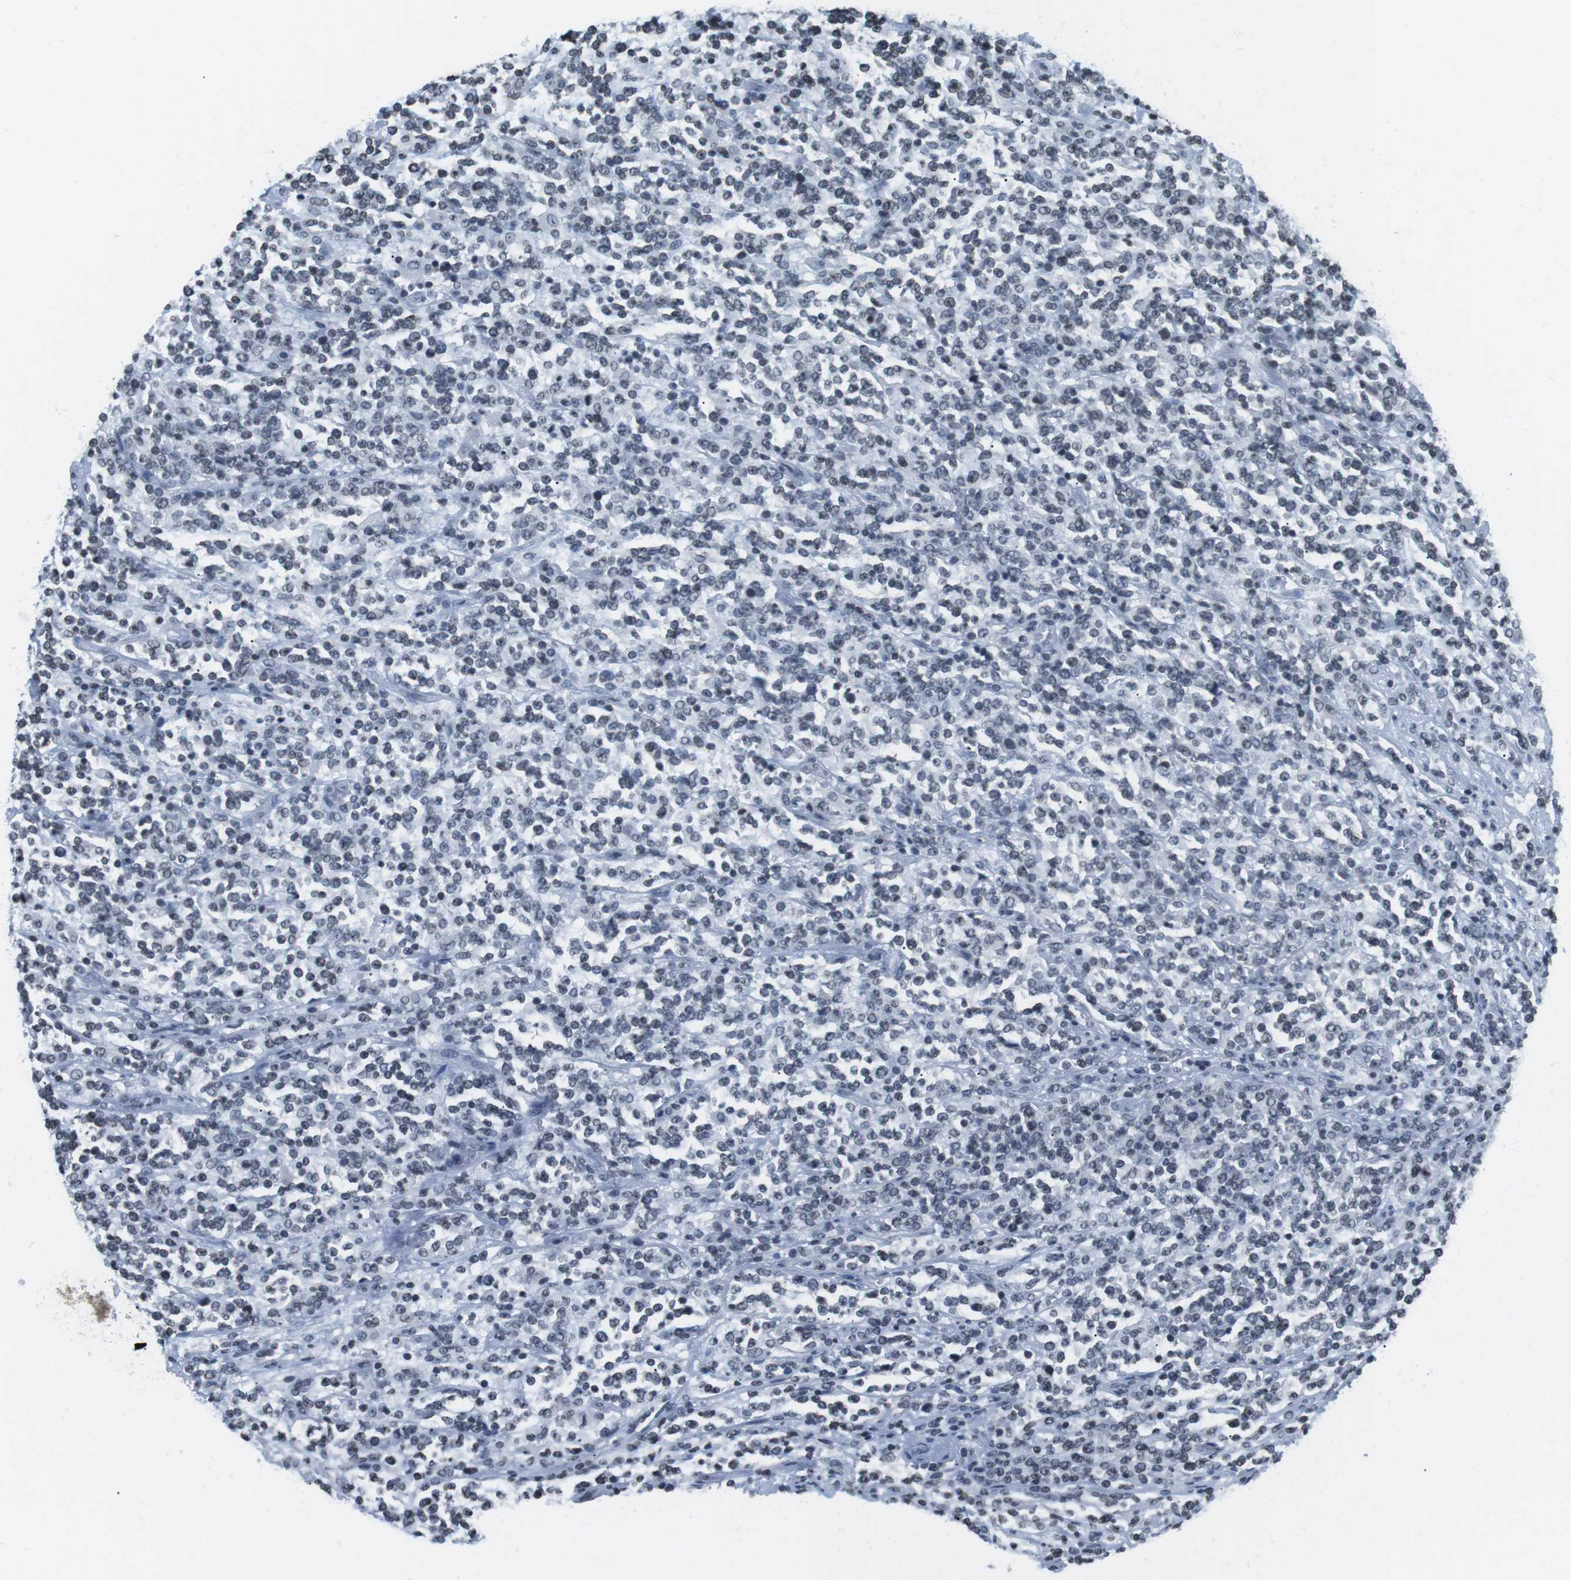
{"staining": {"intensity": "weak", "quantity": "<25%", "location": "nuclear"}, "tissue": "lymphoma", "cell_type": "Tumor cells", "image_type": "cancer", "snomed": [{"axis": "morphology", "description": "Malignant lymphoma, non-Hodgkin's type, High grade"}, {"axis": "topography", "description": "Soft tissue"}], "caption": "DAB (3,3'-diaminobenzidine) immunohistochemical staining of human malignant lymphoma, non-Hodgkin's type (high-grade) reveals no significant staining in tumor cells. (DAB (3,3'-diaminobenzidine) immunohistochemistry visualized using brightfield microscopy, high magnification).", "gene": "E2F2", "patient": {"sex": "male", "age": 18}}